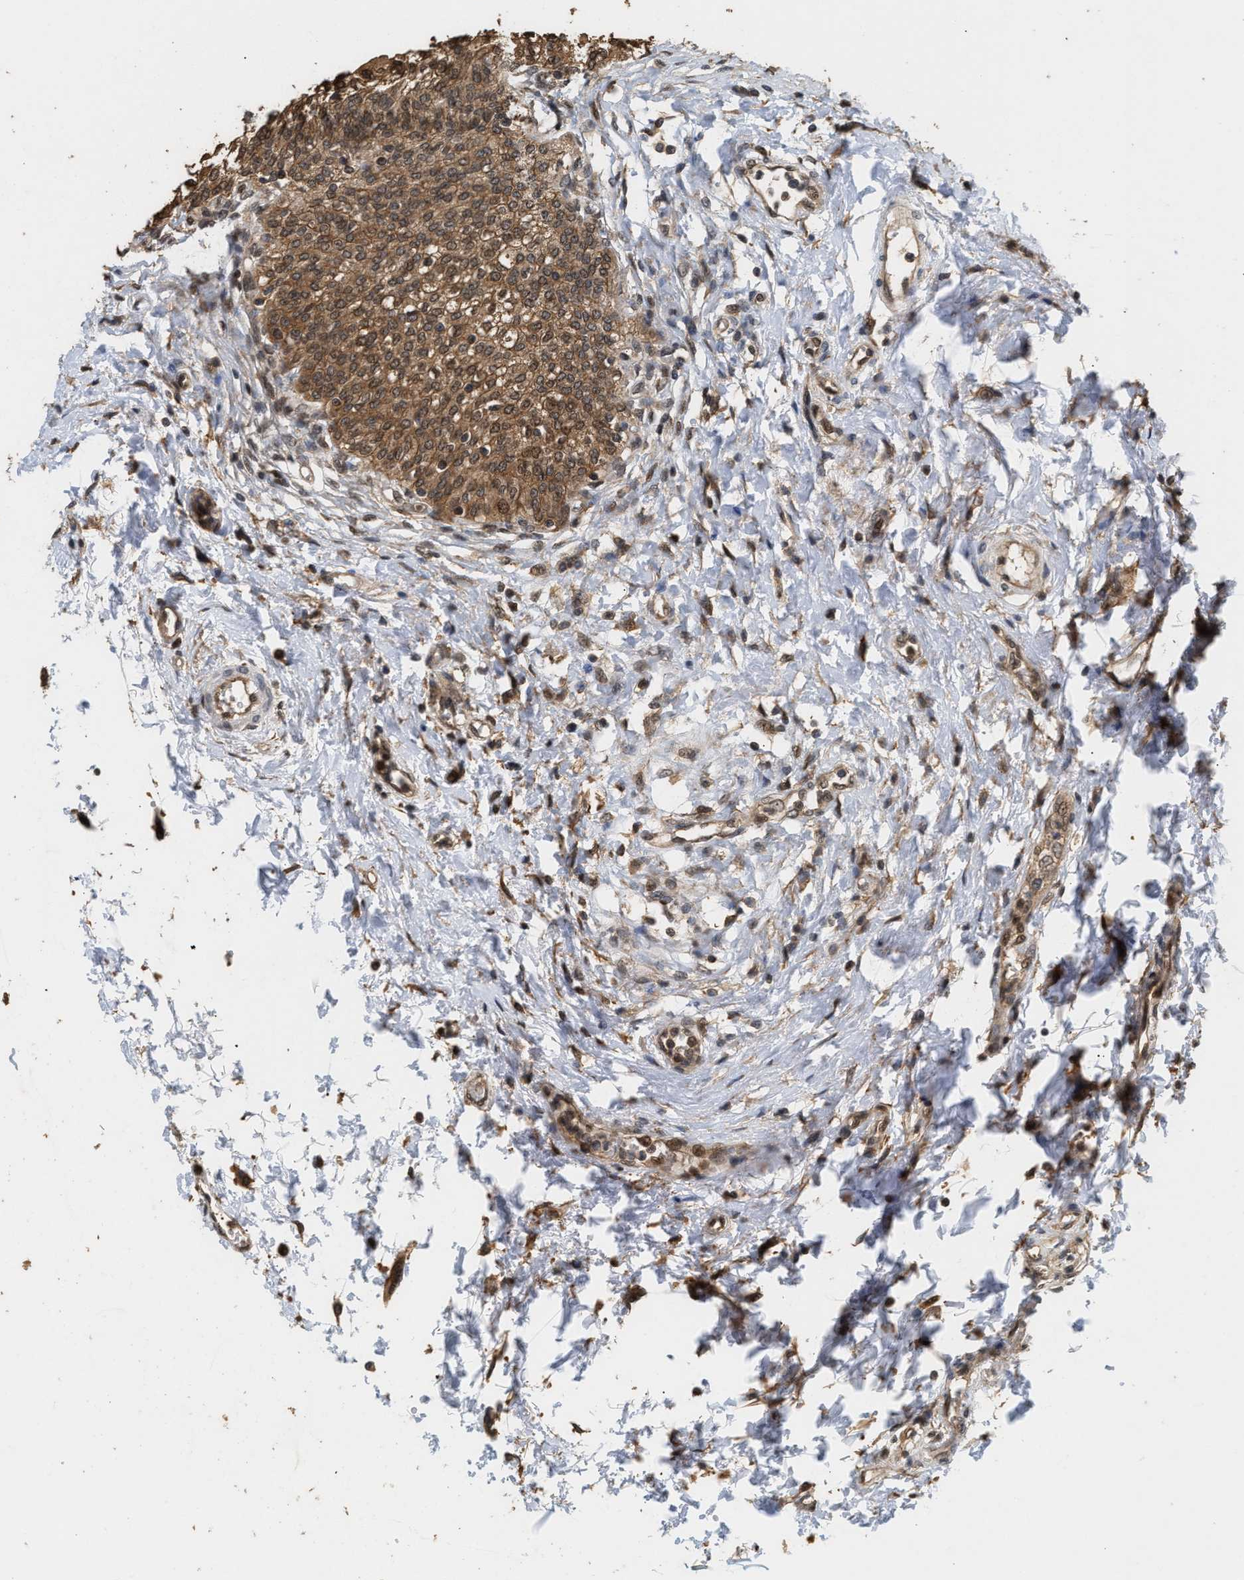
{"staining": {"intensity": "moderate", "quantity": ">75%", "location": "cytoplasmic/membranous,nuclear"}, "tissue": "urinary bladder", "cell_type": "Urothelial cells", "image_type": "normal", "snomed": [{"axis": "morphology", "description": "Normal tissue, NOS"}, {"axis": "topography", "description": "Urinary bladder"}], "caption": "Immunohistochemistry staining of normal urinary bladder, which displays medium levels of moderate cytoplasmic/membranous,nuclear staining in approximately >75% of urothelial cells indicating moderate cytoplasmic/membranous,nuclear protein staining. The staining was performed using DAB (brown) for protein detection and nuclei were counterstained in hematoxylin (blue).", "gene": "ABHD5", "patient": {"sex": "male", "age": 55}}